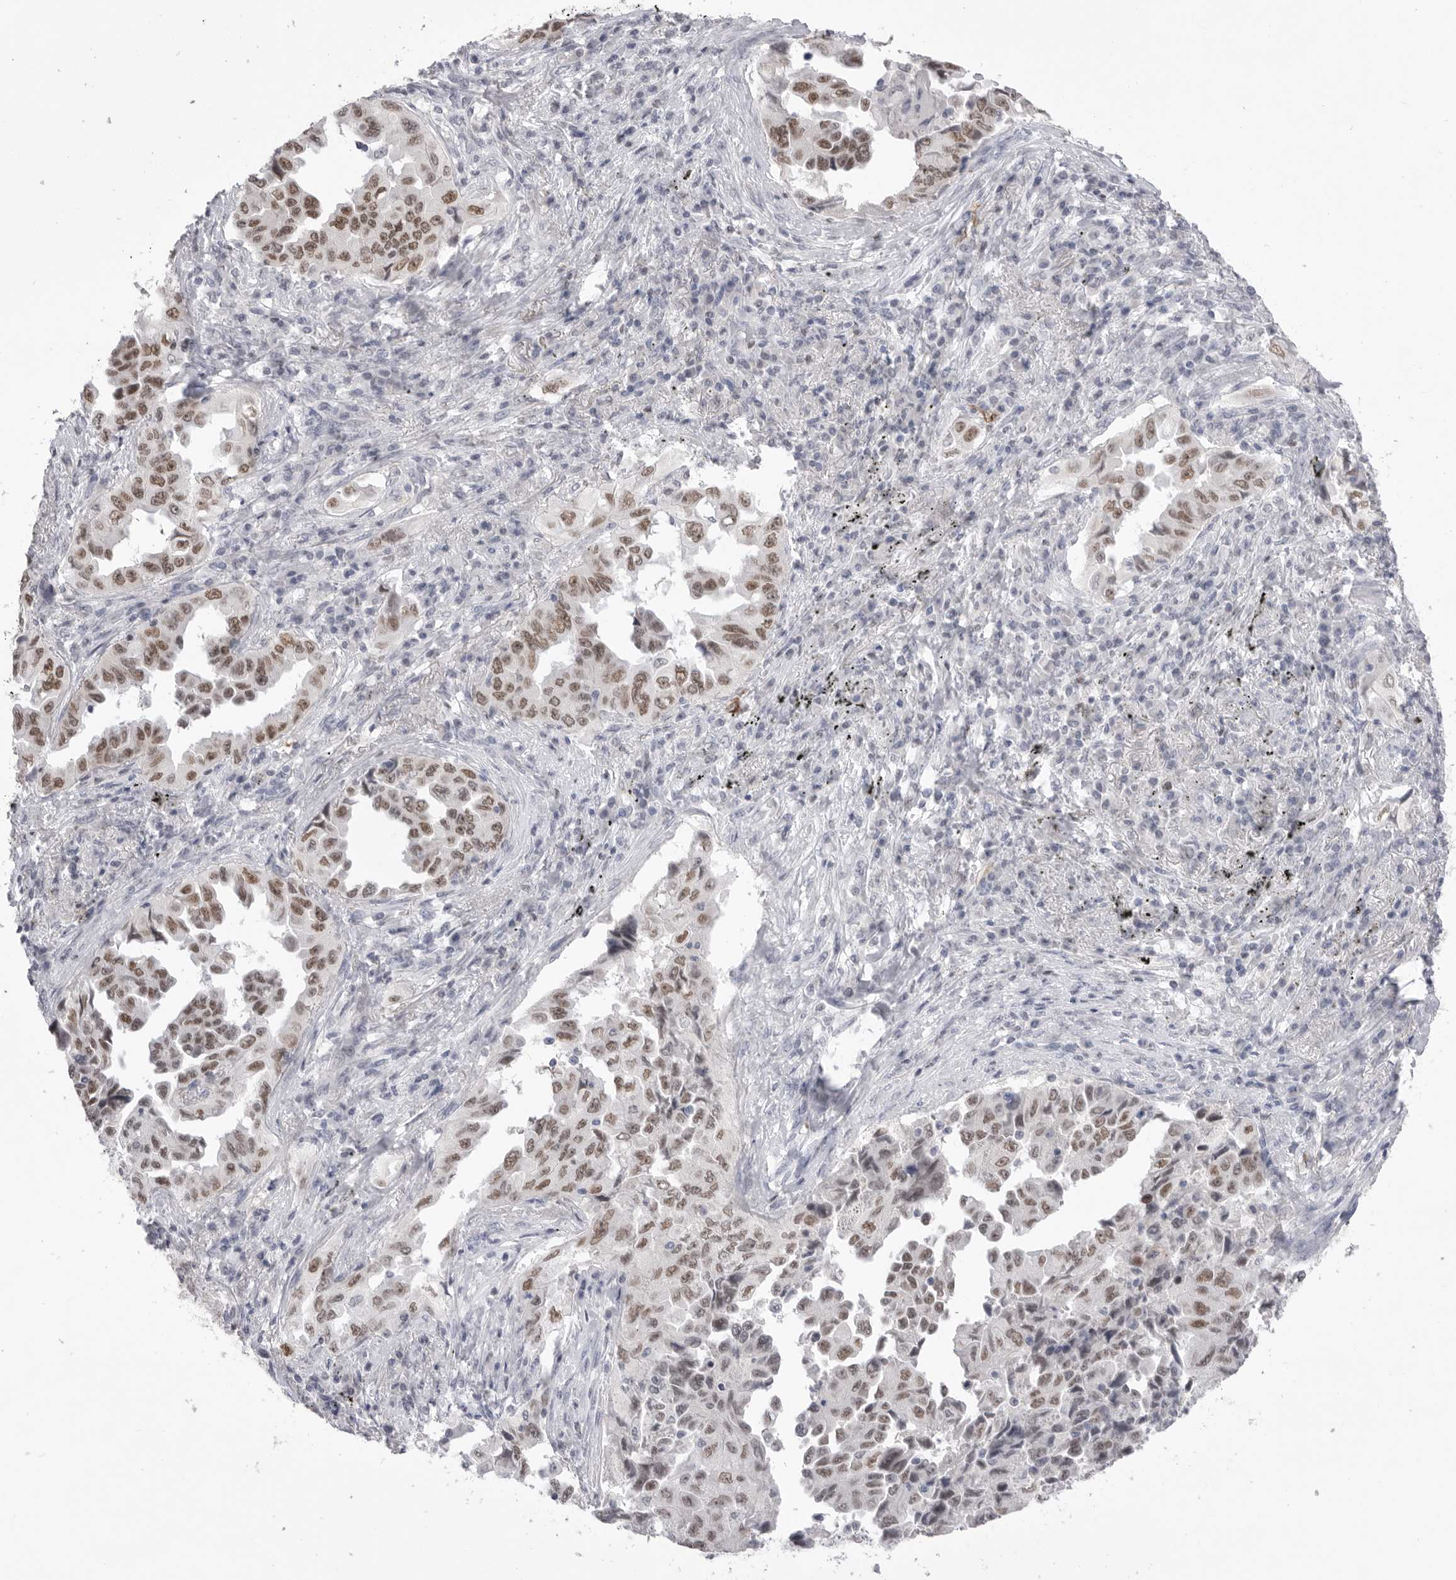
{"staining": {"intensity": "moderate", "quantity": ">75%", "location": "nuclear"}, "tissue": "lung cancer", "cell_type": "Tumor cells", "image_type": "cancer", "snomed": [{"axis": "morphology", "description": "Adenocarcinoma, NOS"}, {"axis": "topography", "description": "Lung"}], "caption": "A brown stain shows moderate nuclear staining of a protein in human lung cancer (adenocarcinoma) tumor cells.", "gene": "ZBTB7B", "patient": {"sex": "female", "age": 51}}